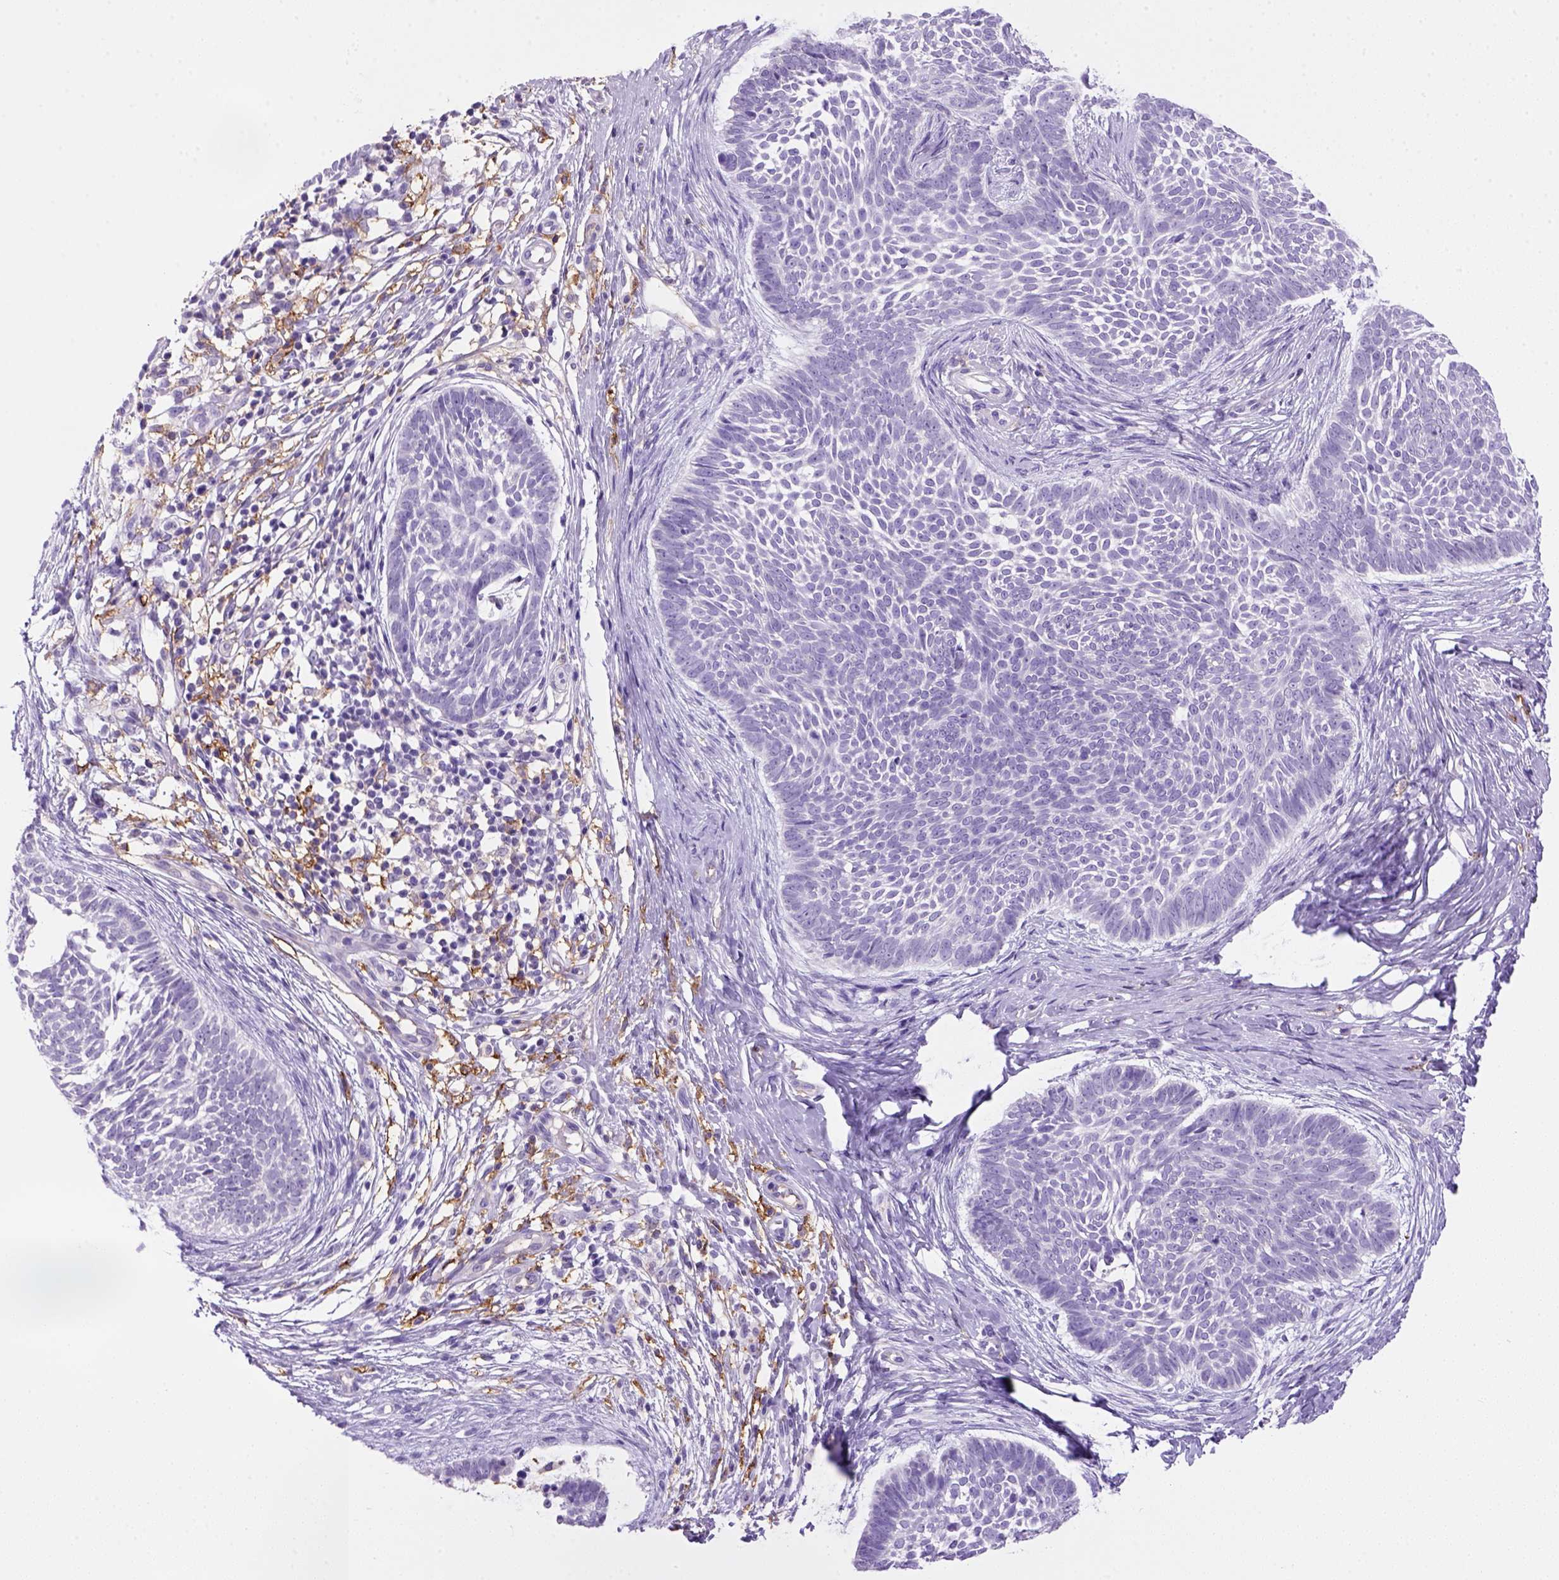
{"staining": {"intensity": "negative", "quantity": "none", "location": "none"}, "tissue": "skin cancer", "cell_type": "Tumor cells", "image_type": "cancer", "snomed": [{"axis": "morphology", "description": "Basal cell carcinoma"}, {"axis": "topography", "description": "Skin"}], "caption": "IHC image of human skin cancer stained for a protein (brown), which exhibits no staining in tumor cells.", "gene": "CD14", "patient": {"sex": "male", "age": 85}}